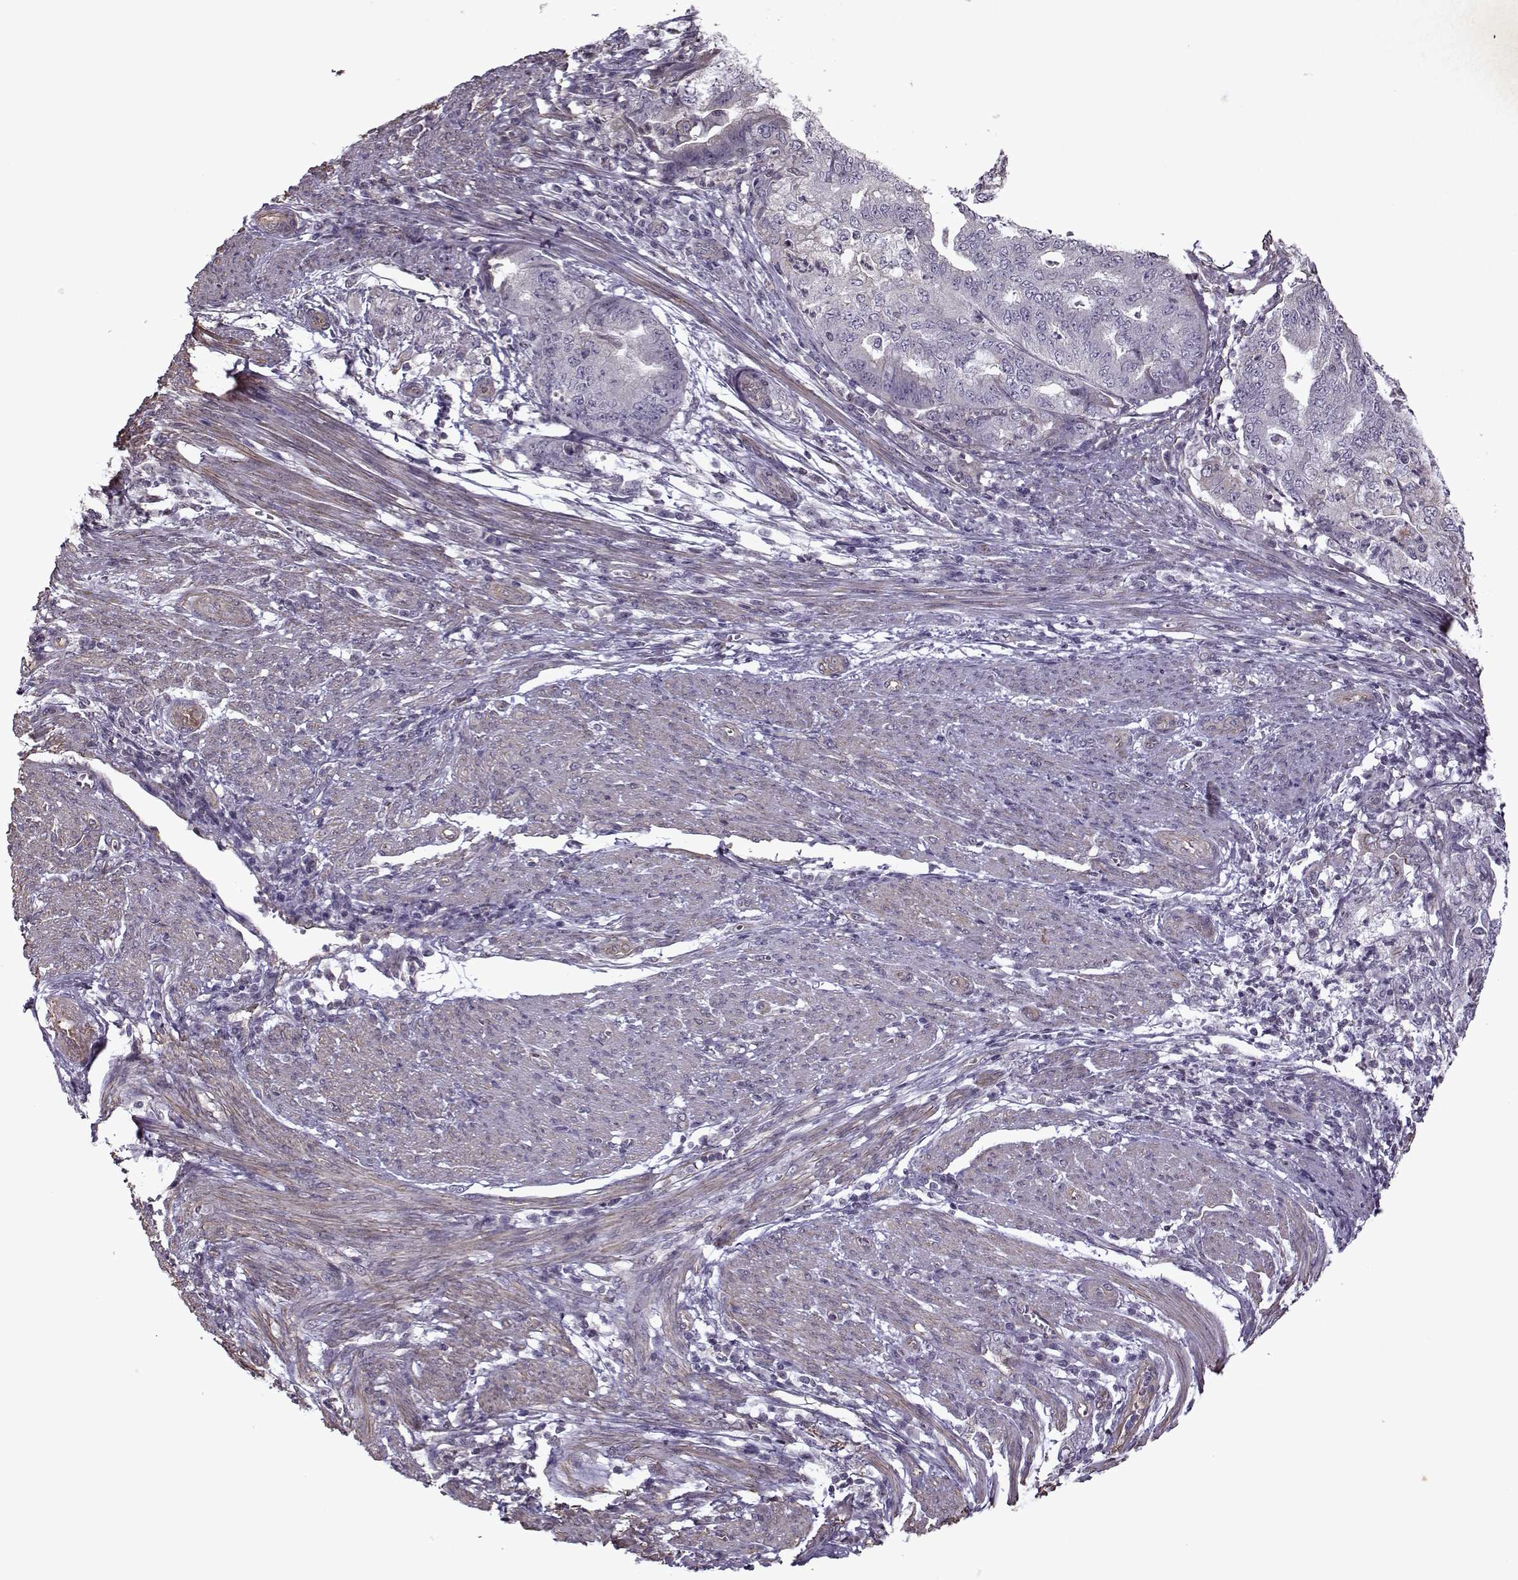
{"staining": {"intensity": "negative", "quantity": "none", "location": "none"}, "tissue": "endometrial cancer", "cell_type": "Tumor cells", "image_type": "cancer", "snomed": [{"axis": "morphology", "description": "Adenocarcinoma, NOS"}, {"axis": "topography", "description": "Endometrium"}], "caption": "An image of endometrial cancer stained for a protein exhibits no brown staining in tumor cells.", "gene": "KRT9", "patient": {"sex": "female", "age": 79}}